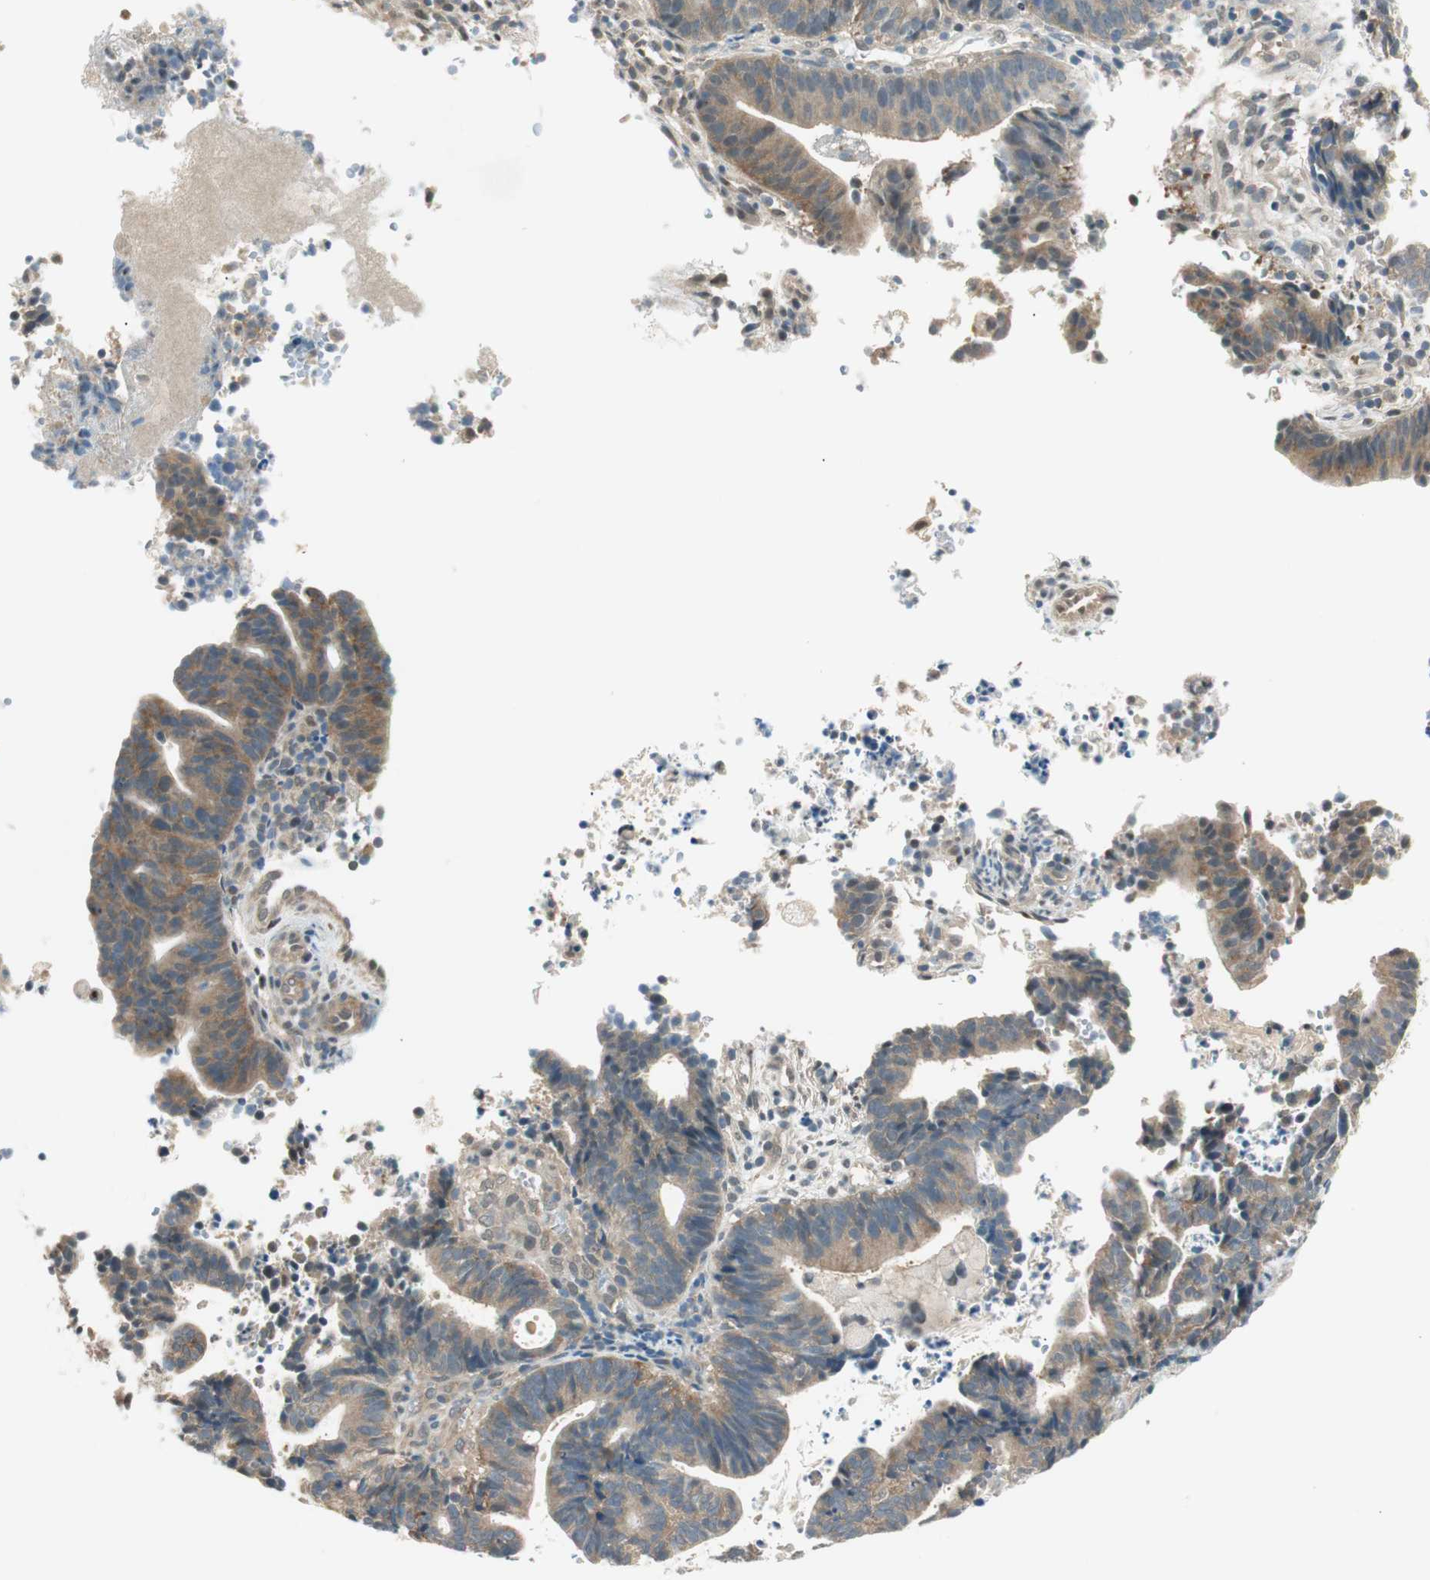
{"staining": {"intensity": "moderate", "quantity": ">75%", "location": "cytoplasmic/membranous"}, "tissue": "endometrial cancer", "cell_type": "Tumor cells", "image_type": "cancer", "snomed": [{"axis": "morphology", "description": "Adenocarcinoma, NOS"}, {"axis": "topography", "description": "Uterus"}], "caption": "Protein expression analysis of endometrial adenocarcinoma exhibits moderate cytoplasmic/membranous staining in about >75% of tumor cells.", "gene": "PSMD8", "patient": {"sex": "female", "age": 83}}